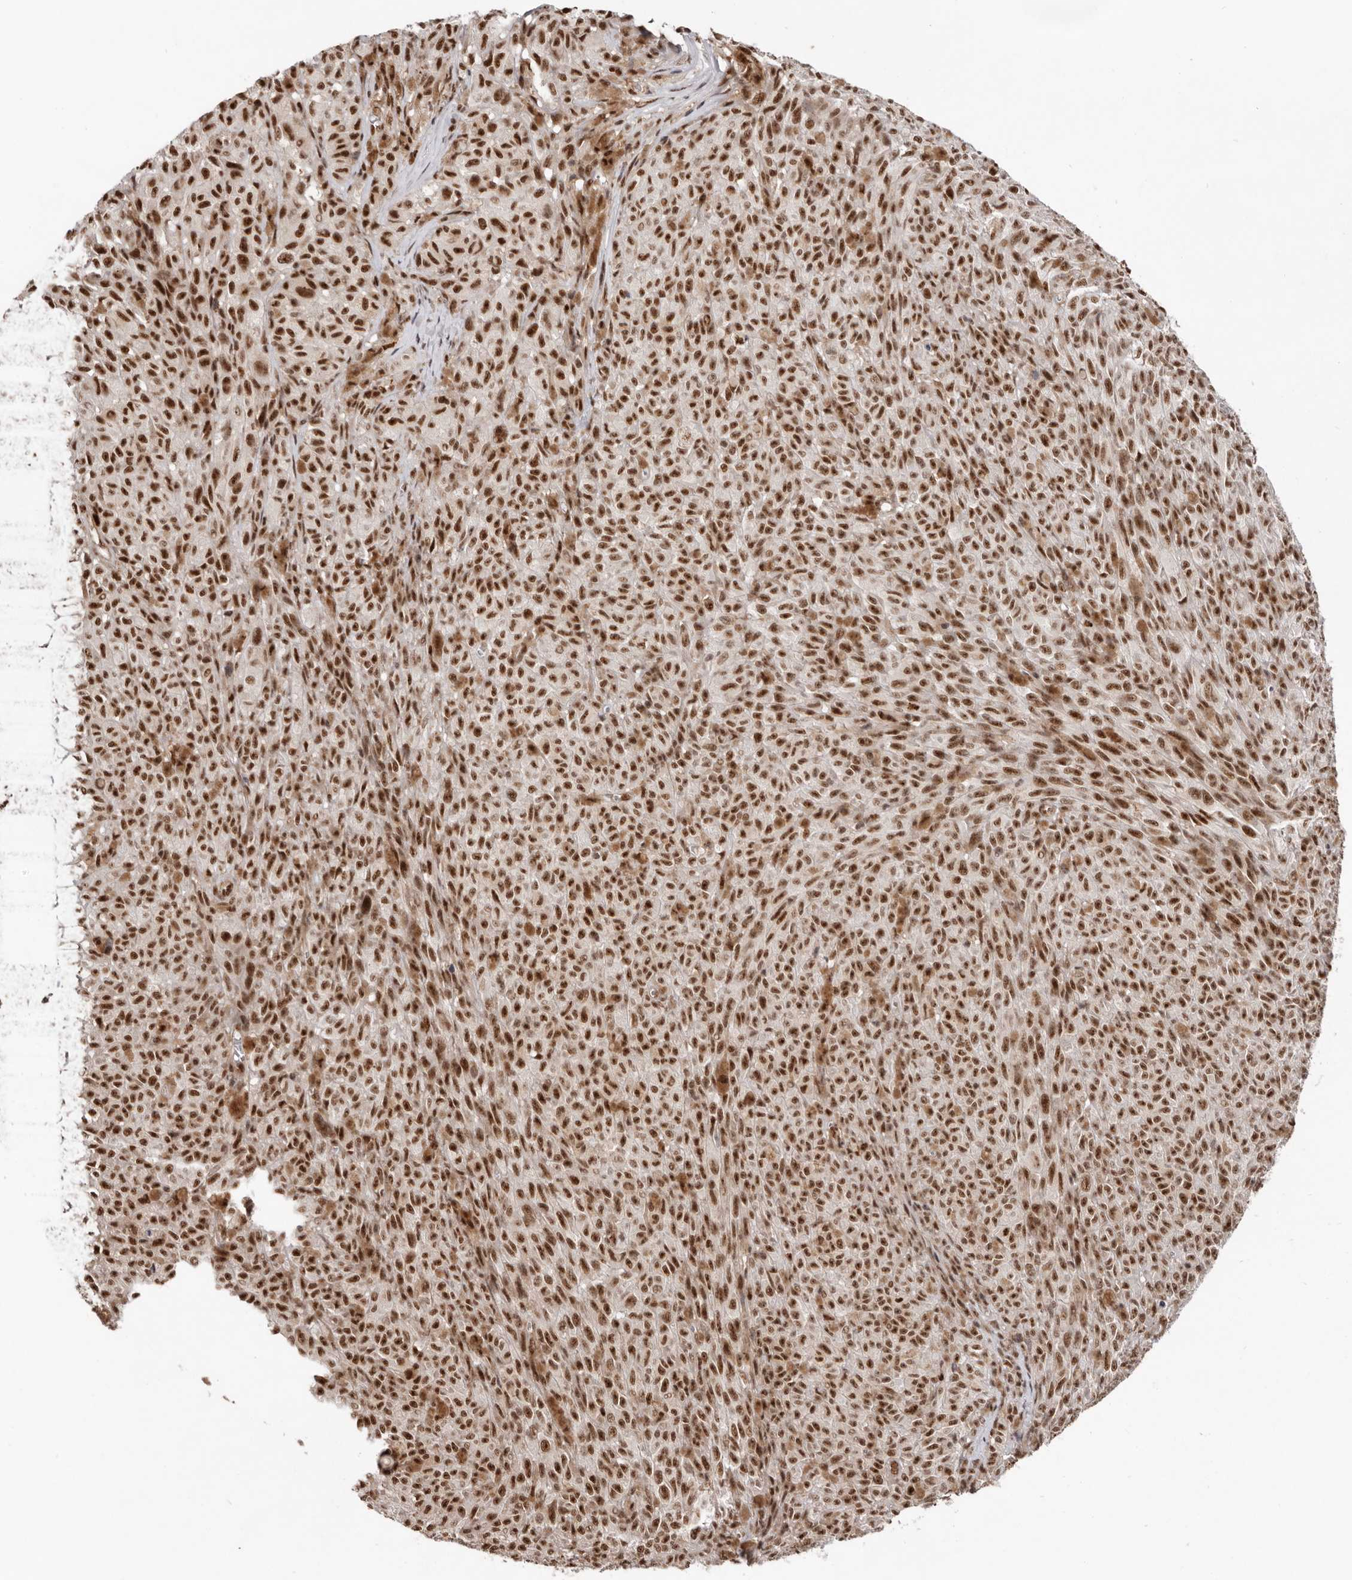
{"staining": {"intensity": "strong", "quantity": ">75%", "location": "nuclear"}, "tissue": "melanoma", "cell_type": "Tumor cells", "image_type": "cancer", "snomed": [{"axis": "morphology", "description": "Malignant melanoma, NOS"}, {"axis": "topography", "description": "Skin"}], "caption": "Malignant melanoma stained with IHC demonstrates strong nuclear staining in approximately >75% of tumor cells.", "gene": "CHTOP", "patient": {"sex": "female", "age": 82}}